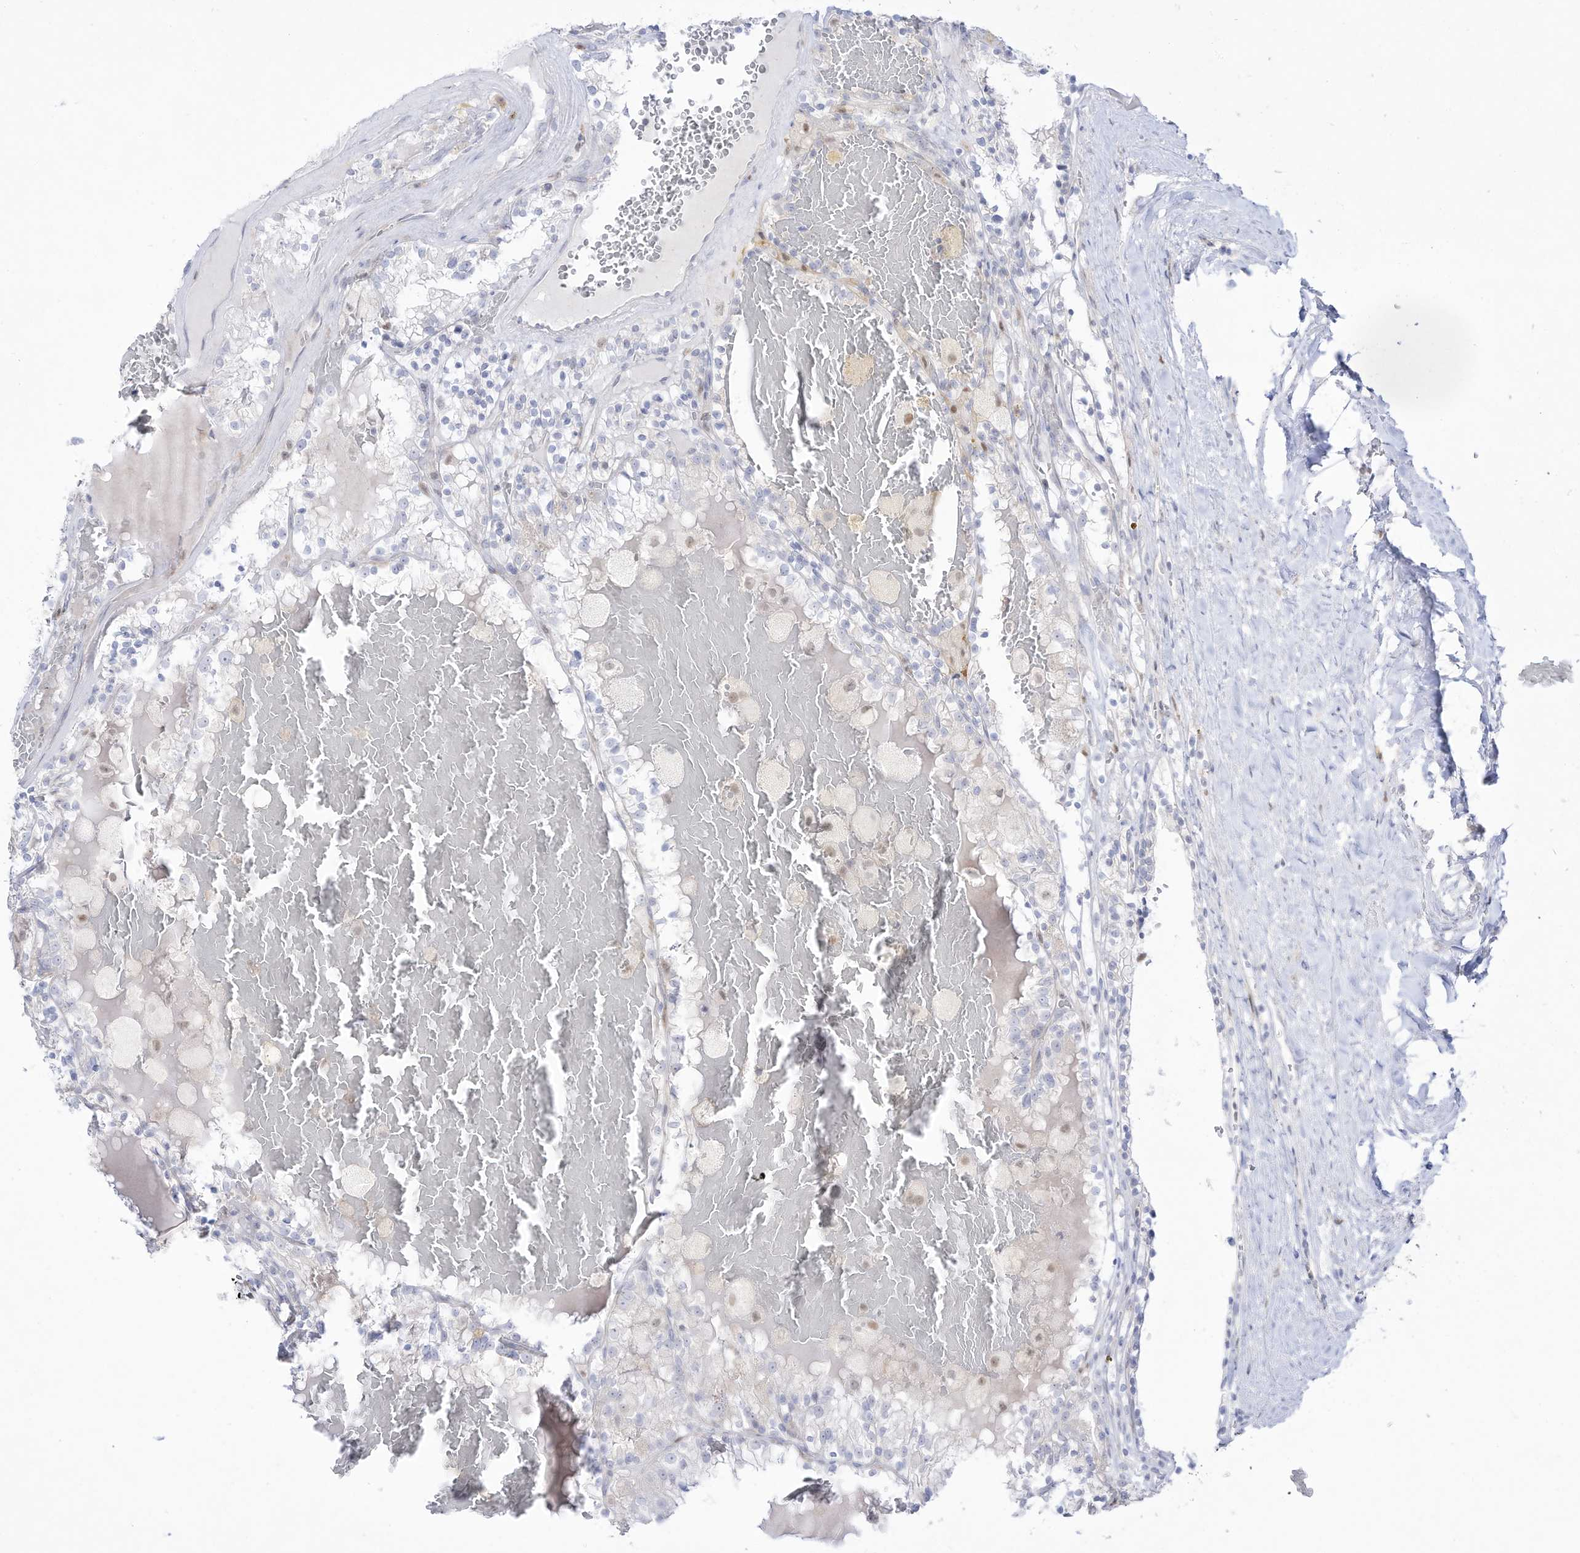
{"staining": {"intensity": "negative", "quantity": "none", "location": "none"}, "tissue": "renal cancer", "cell_type": "Tumor cells", "image_type": "cancer", "snomed": [{"axis": "morphology", "description": "Adenocarcinoma, NOS"}, {"axis": "topography", "description": "Kidney"}], "caption": "A histopathology image of renal cancer (adenocarcinoma) stained for a protein reveals no brown staining in tumor cells.", "gene": "DMKN", "patient": {"sex": "female", "age": 56}}